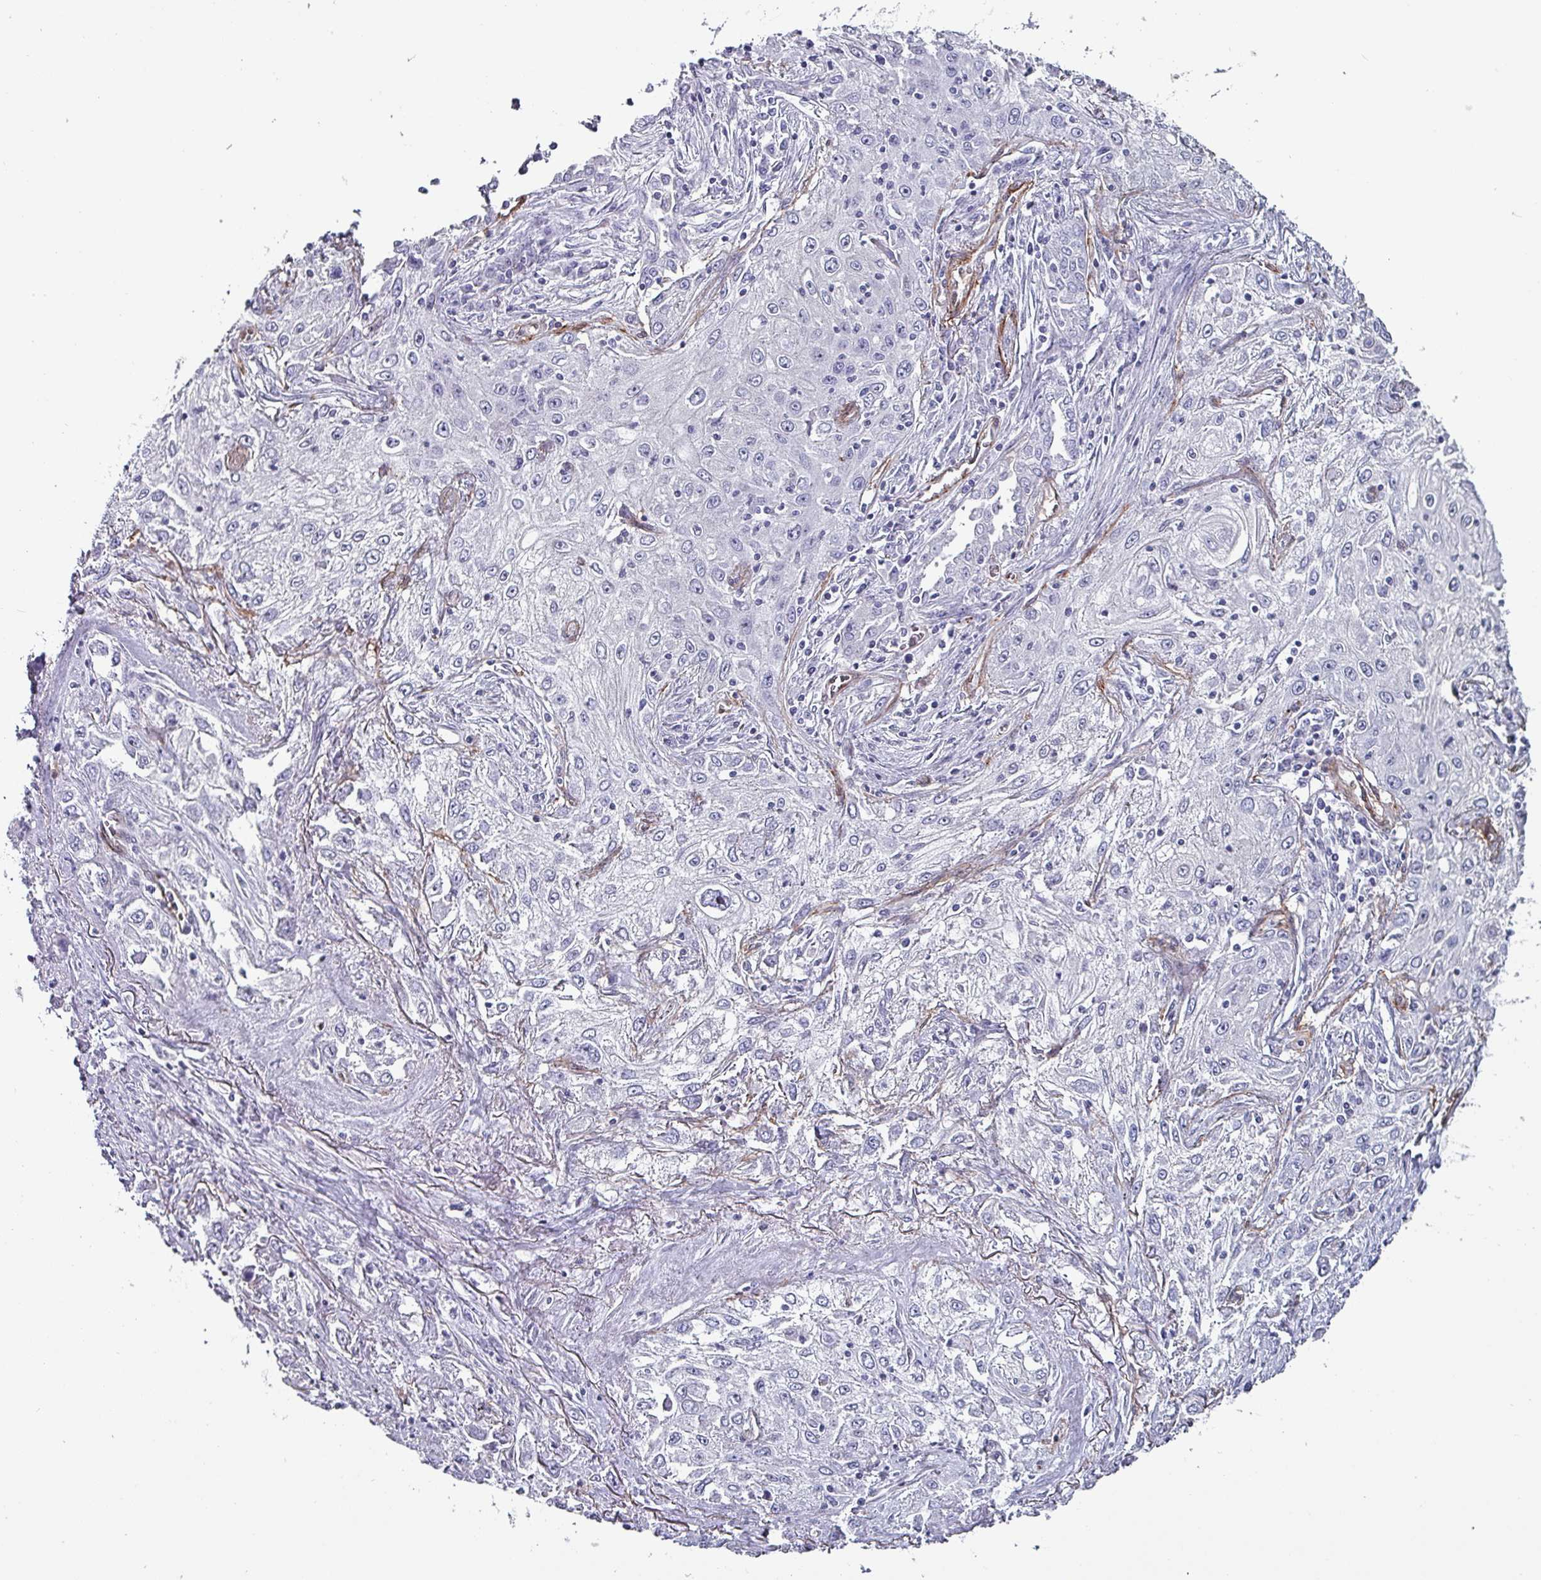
{"staining": {"intensity": "negative", "quantity": "none", "location": "none"}, "tissue": "lung cancer", "cell_type": "Tumor cells", "image_type": "cancer", "snomed": [{"axis": "morphology", "description": "Squamous cell carcinoma, NOS"}, {"axis": "topography", "description": "Lung"}], "caption": "This is a photomicrograph of immunohistochemistry staining of squamous cell carcinoma (lung), which shows no positivity in tumor cells.", "gene": "ZNF816-ZNF321P", "patient": {"sex": "female", "age": 69}}